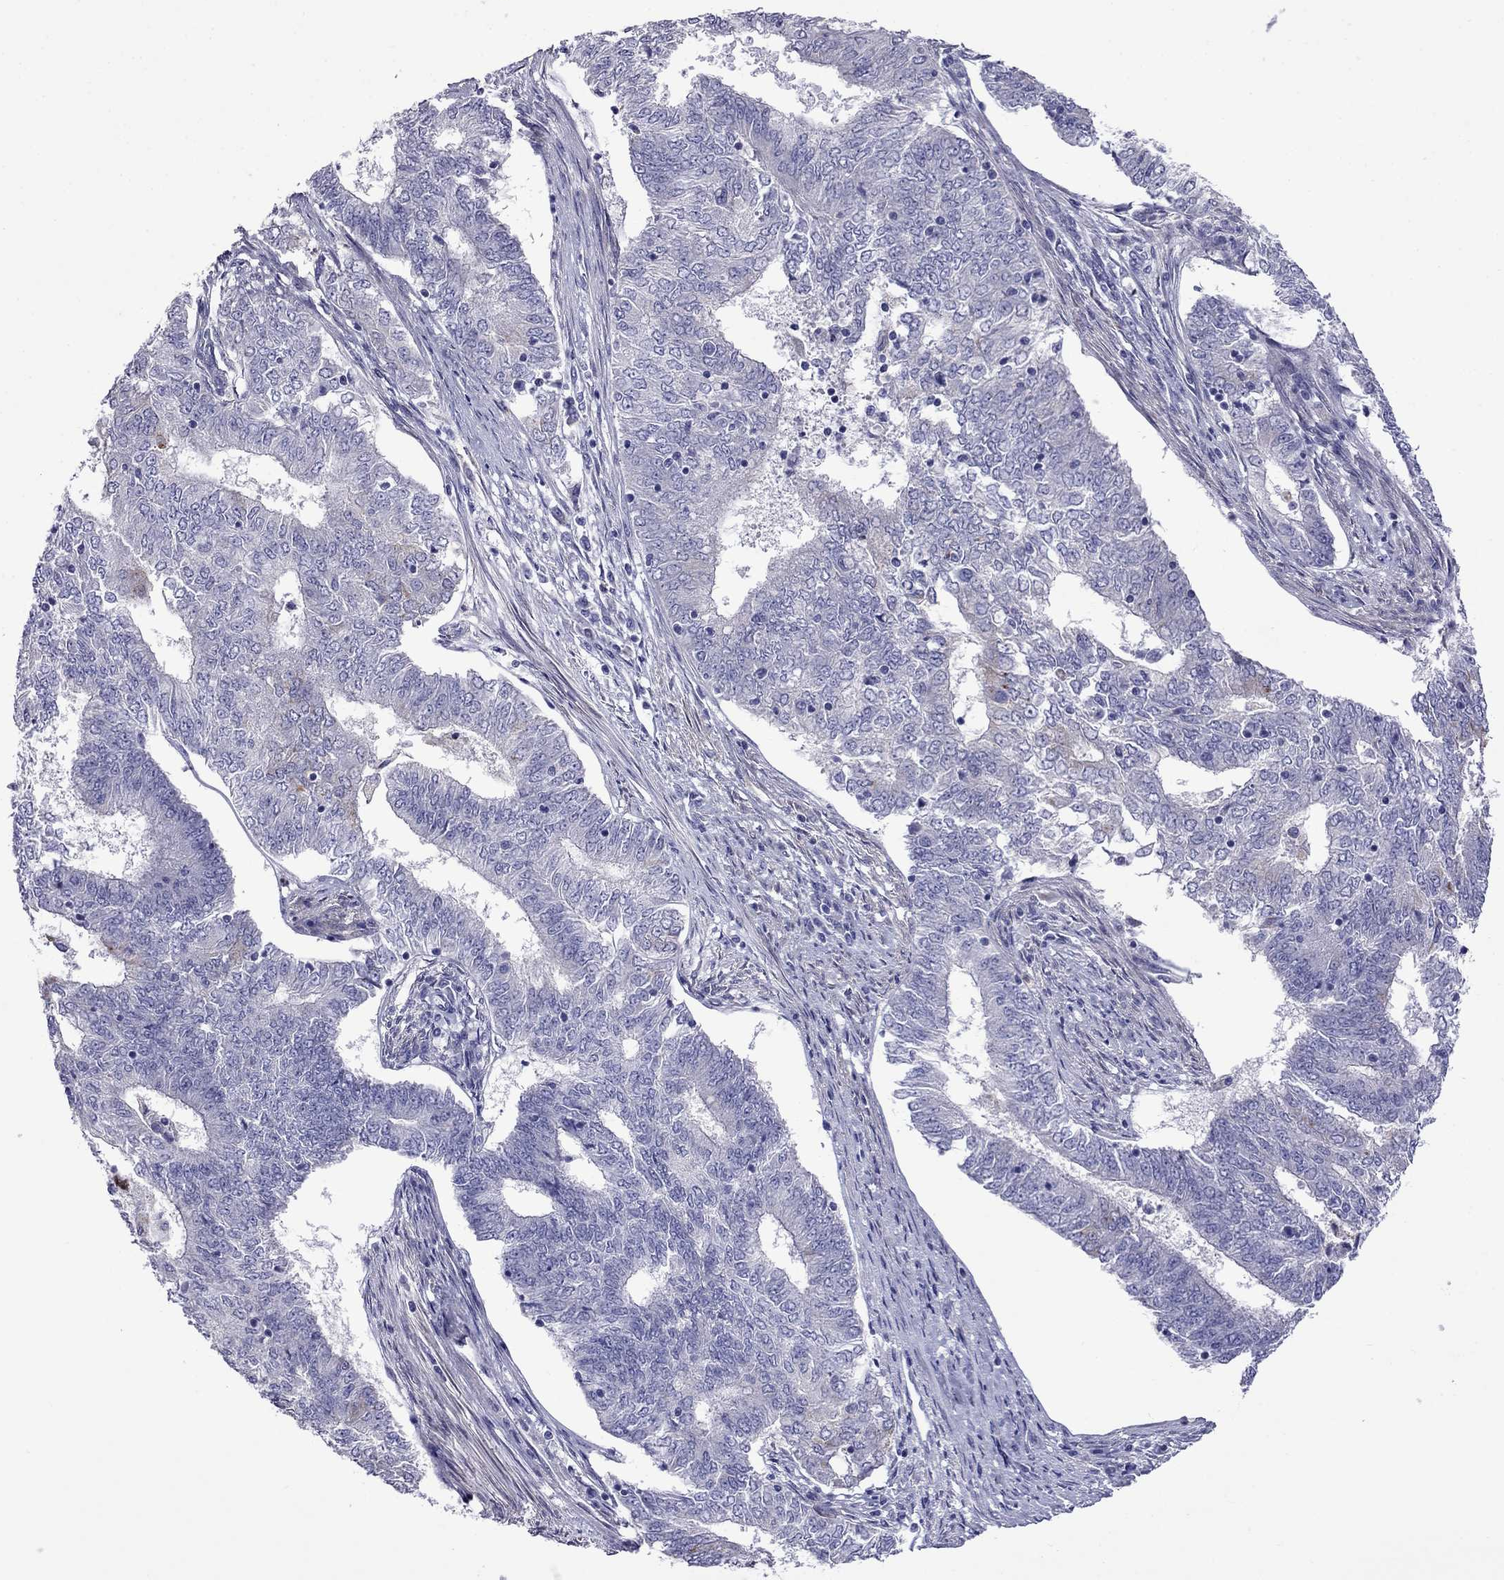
{"staining": {"intensity": "negative", "quantity": "none", "location": "none"}, "tissue": "endometrial cancer", "cell_type": "Tumor cells", "image_type": "cancer", "snomed": [{"axis": "morphology", "description": "Adenocarcinoma, NOS"}, {"axis": "topography", "description": "Endometrium"}], "caption": "Protein analysis of adenocarcinoma (endometrial) reveals no significant expression in tumor cells. (Brightfield microscopy of DAB (3,3'-diaminobenzidine) IHC at high magnification).", "gene": "STAR", "patient": {"sex": "female", "age": 62}}